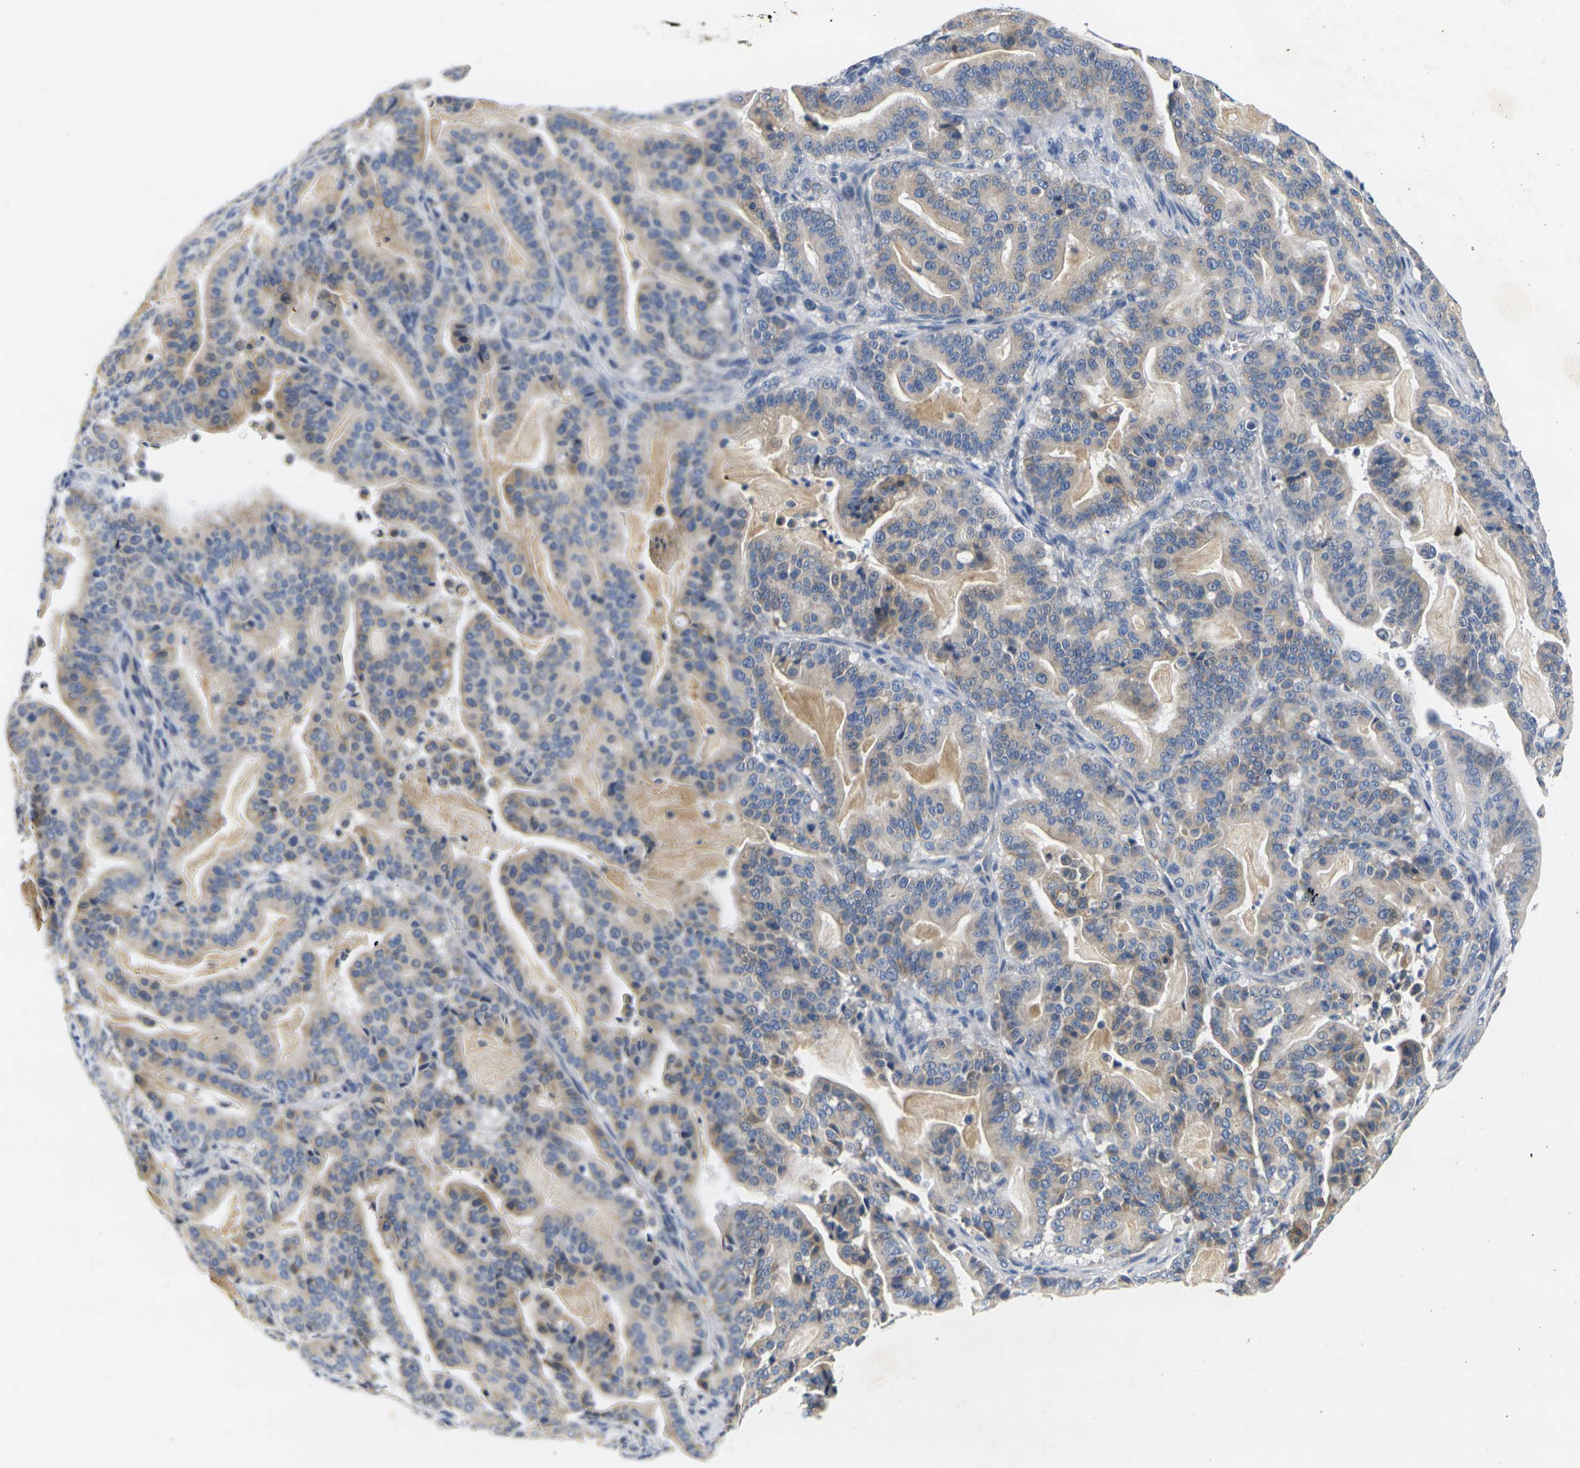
{"staining": {"intensity": "moderate", "quantity": ">75%", "location": "cytoplasmic/membranous"}, "tissue": "pancreatic cancer", "cell_type": "Tumor cells", "image_type": "cancer", "snomed": [{"axis": "morphology", "description": "Adenocarcinoma, NOS"}, {"axis": "topography", "description": "Pancreas"}], "caption": "The image exhibits staining of adenocarcinoma (pancreatic), revealing moderate cytoplasmic/membranous protein expression (brown color) within tumor cells.", "gene": "NOCT", "patient": {"sex": "male", "age": 63}}